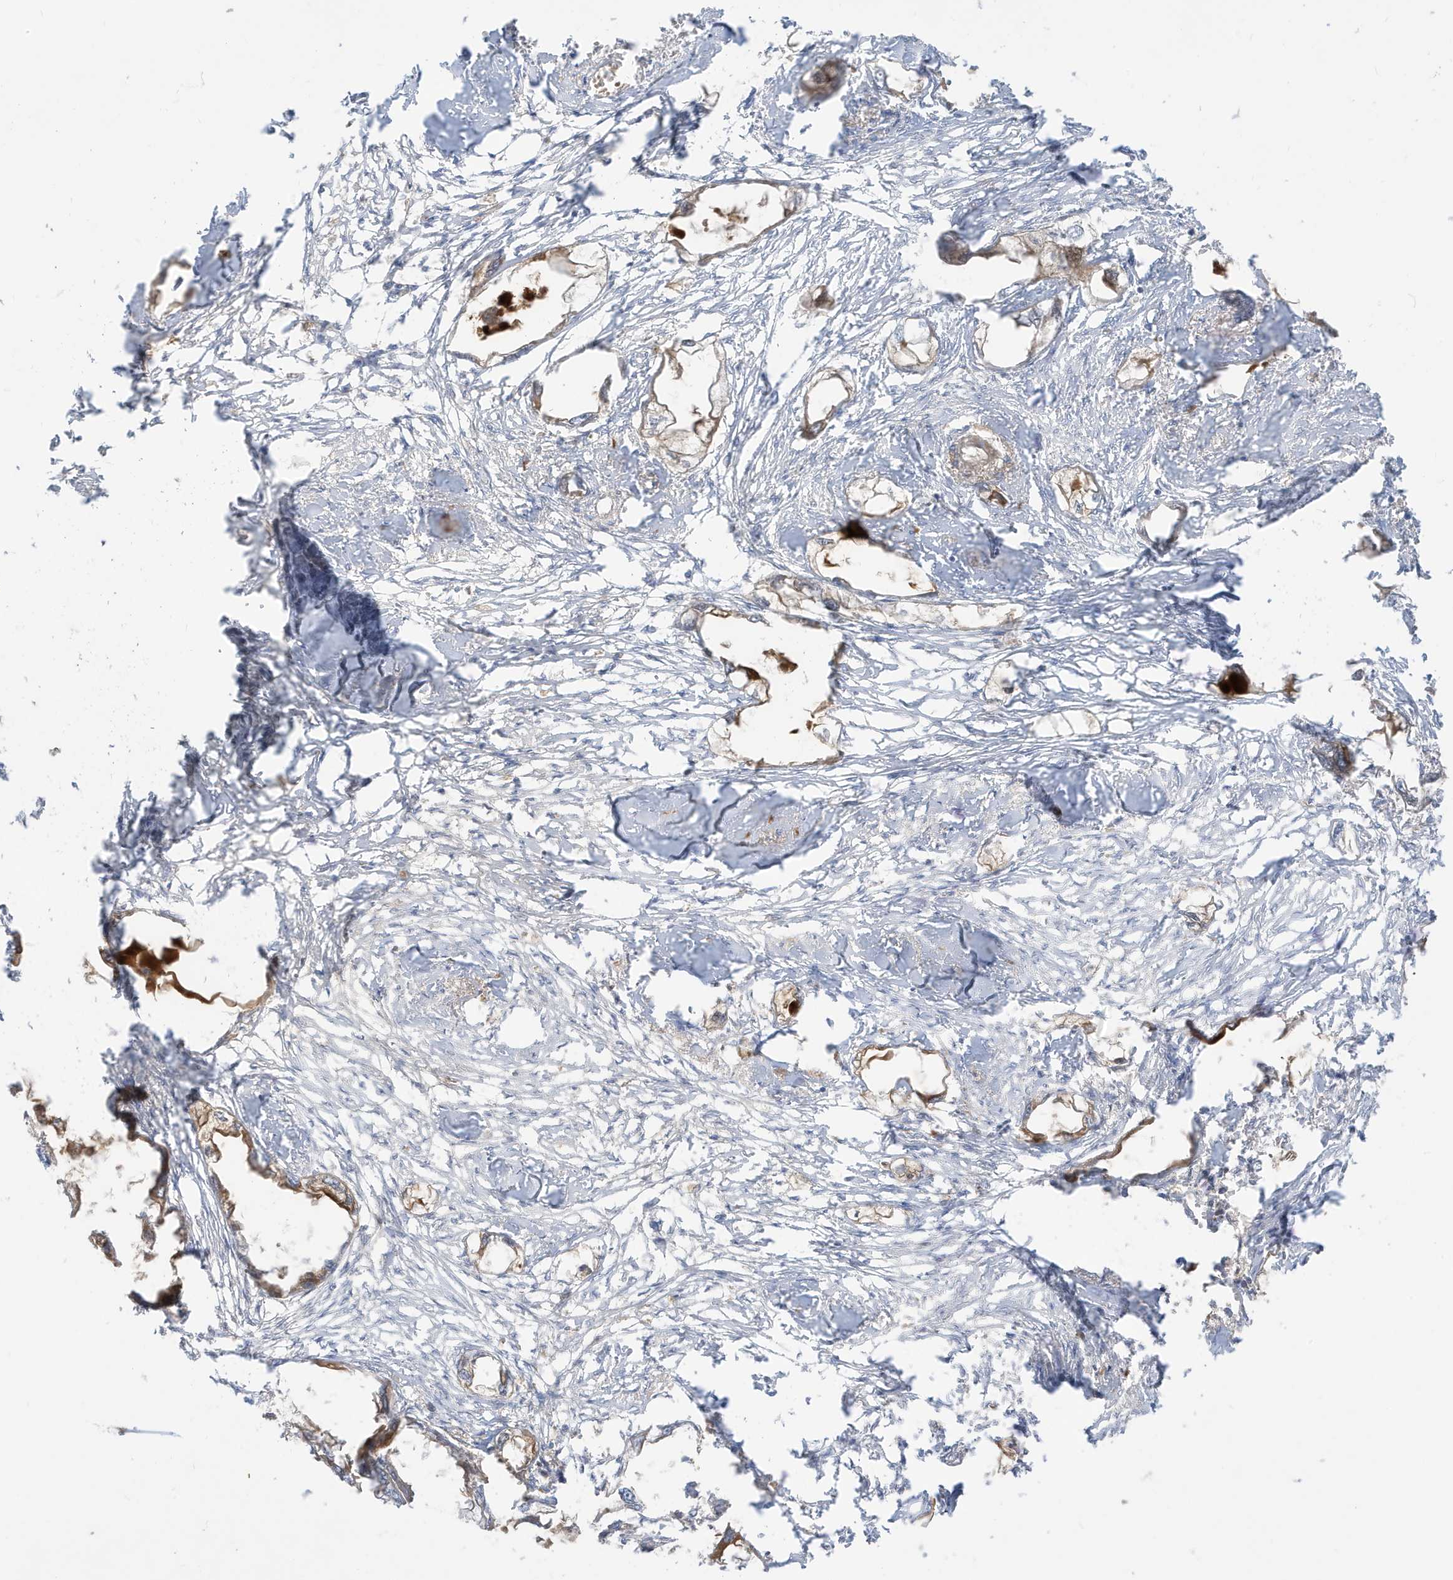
{"staining": {"intensity": "moderate", "quantity": "25%-75%", "location": "cytoplasmic/membranous"}, "tissue": "endometrial cancer", "cell_type": "Tumor cells", "image_type": "cancer", "snomed": [{"axis": "morphology", "description": "Adenocarcinoma, NOS"}, {"axis": "morphology", "description": "Adenocarcinoma, metastatic, NOS"}, {"axis": "topography", "description": "Adipose tissue"}, {"axis": "topography", "description": "Endometrium"}], "caption": "The immunohistochemical stain labels moderate cytoplasmic/membranous positivity in tumor cells of endometrial cancer (adenocarcinoma) tissue. The protein is shown in brown color, while the nuclei are stained blue.", "gene": "IFT57", "patient": {"sex": "female", "age": 67}}